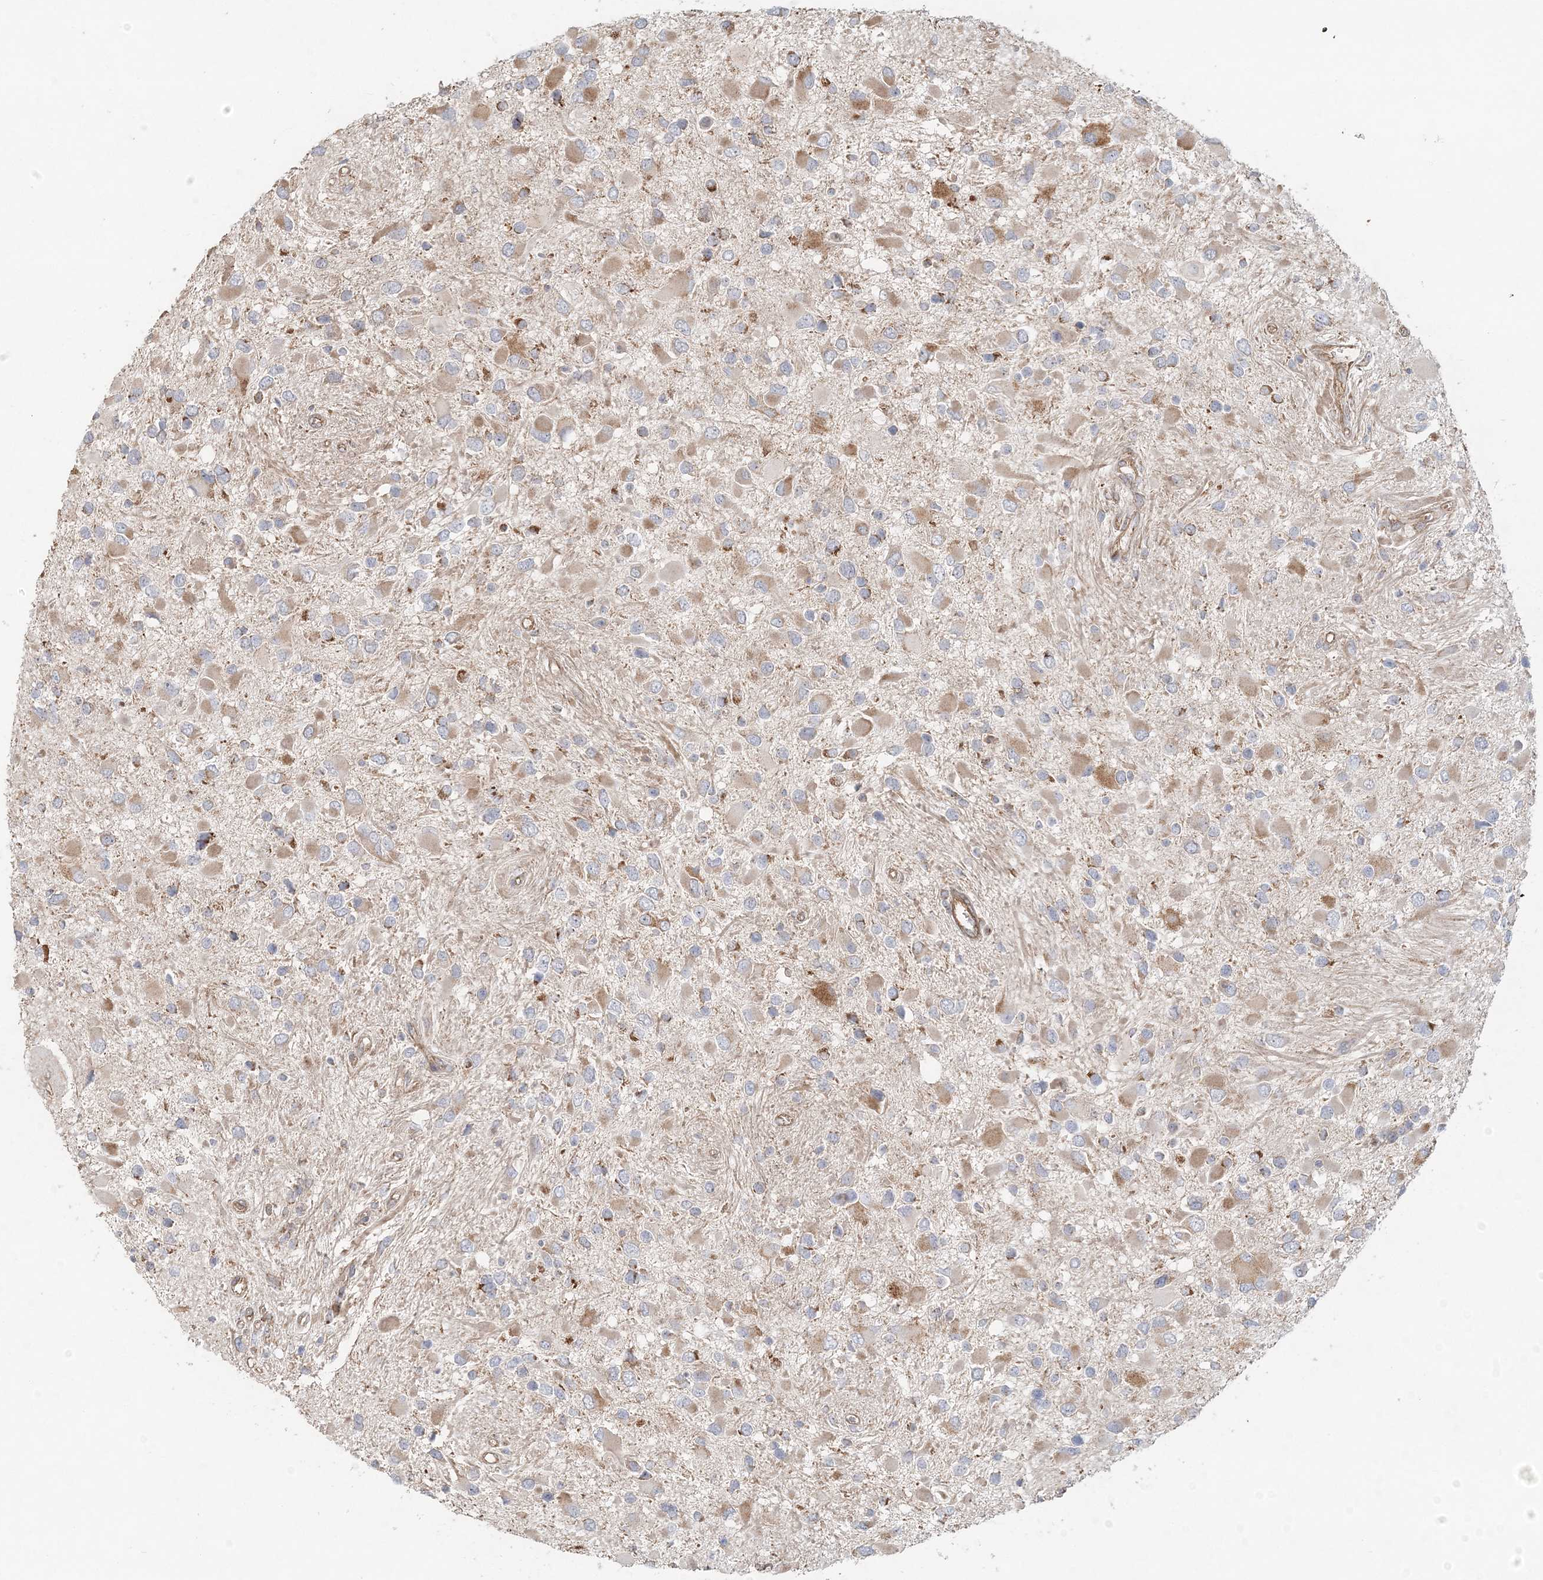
{"staining": {"intensity": "moderate", "quantity": "25%-75%", "location": "cytoplasmic/membranous"}, "tissue": "glioma", "cell_type": "Tumor cells", "image_type": "cancer", "snomed": [{"axis": "morphology", "description": "Glioma, malignant, High grade"}, {"axis": "topography", "description": "Brain"}], "caption": "Glioma stained with IHC reveals moderate cytoplasmic/membranous positivity in approximately 25%-75% of tumor cells.", "gene": "KIAA0232", "patient": {"sex": "male", "age": 53}}